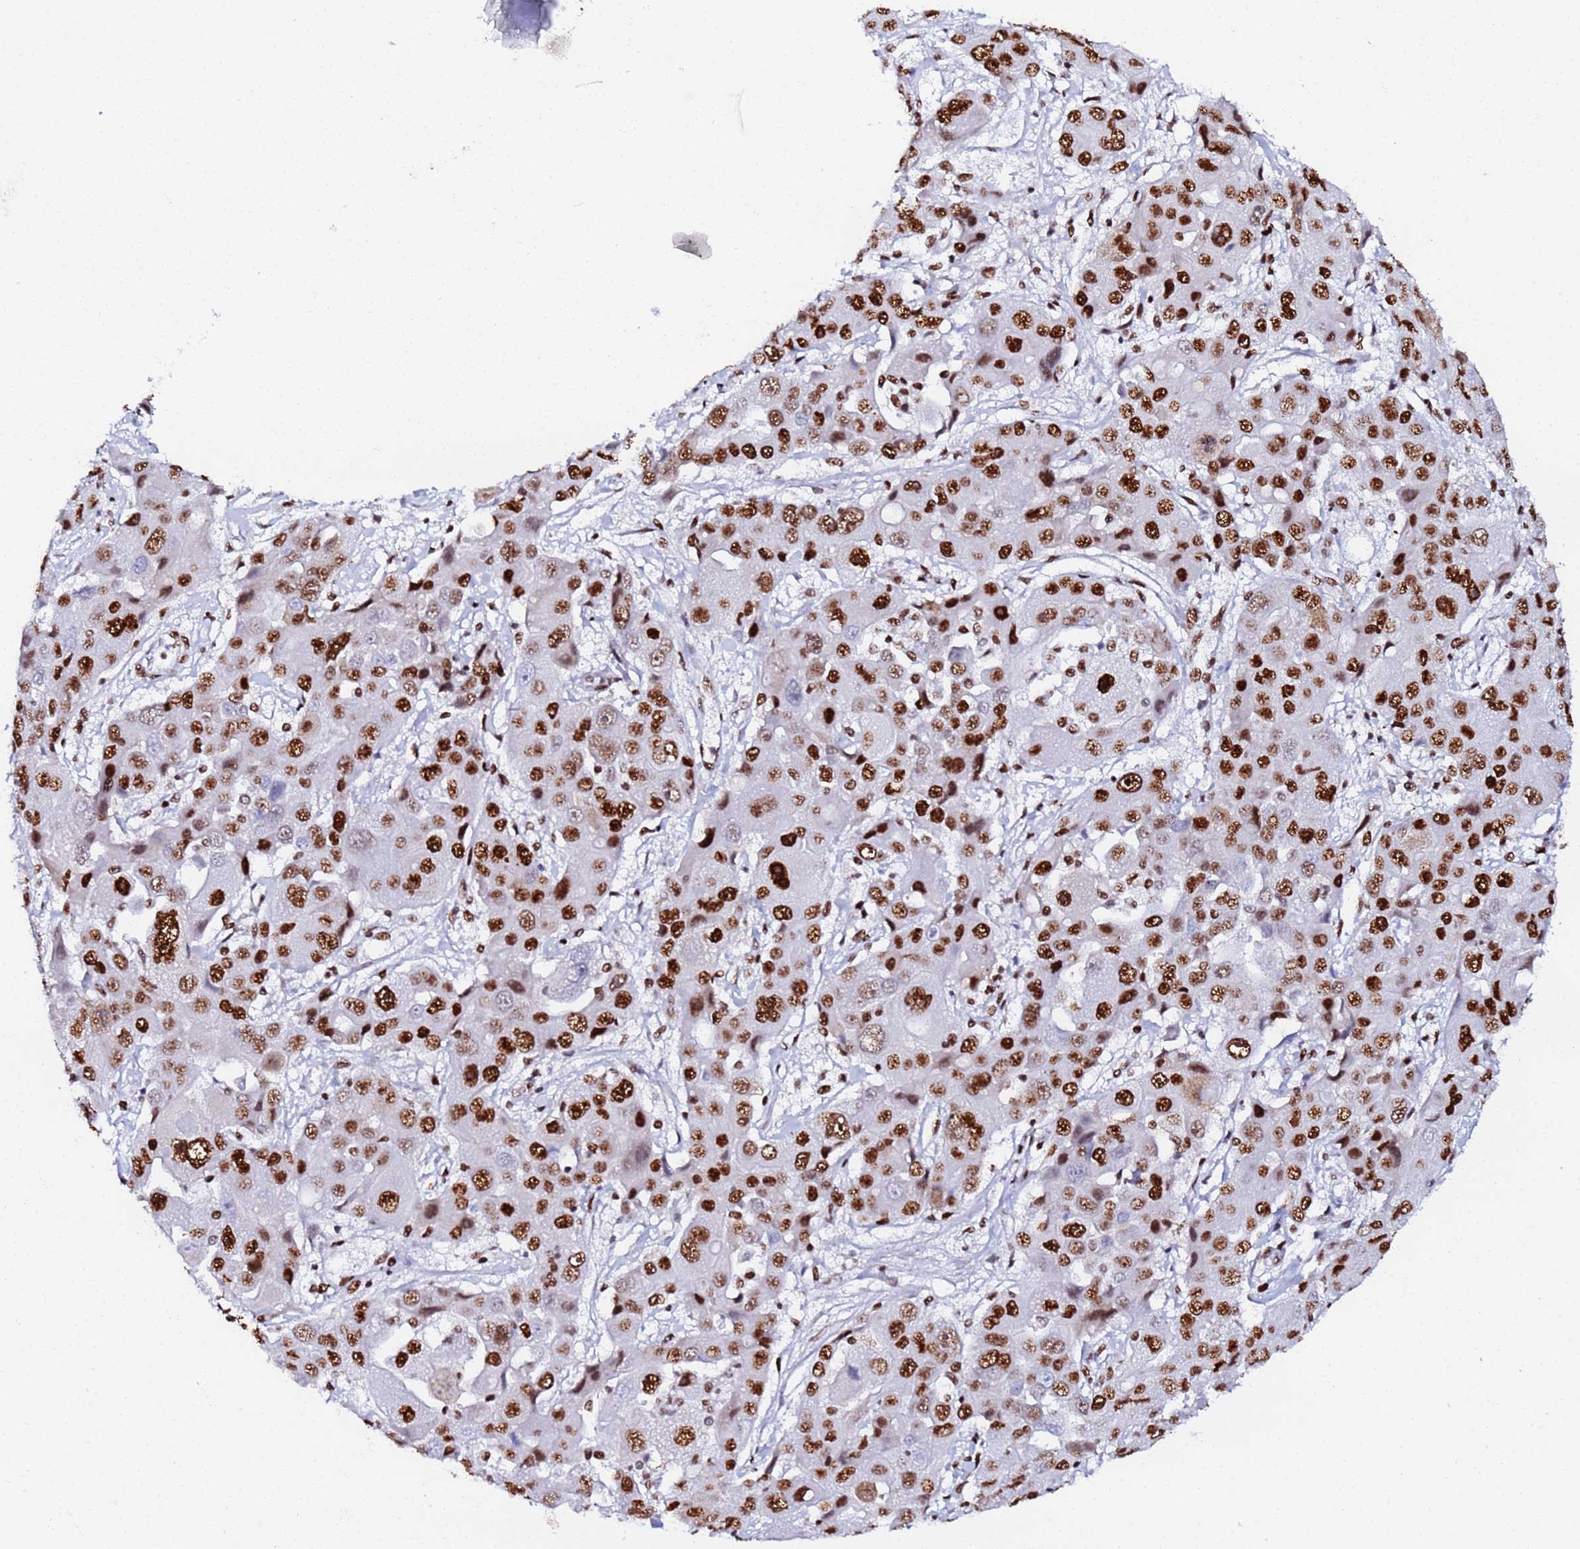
{"staining": {"intensity": "strong", "quantity": ">75%", "location": "nuclear"}, "tissue": "liver cancer", "cell_type": "Tumor cells", "image_type": "cancer", "snomed": [{"axis": "morphology", "description": "Cholangiocarcinoma"}, {"axis": "topography", "description": "Liver"}], "caption": "Liver cancer (cholangiocarcinoma) tissue demonstrates strong nuclear positivity in approximately >75% of tumor cells, visualized by immunohistochemistry.", "gene": "SNRPA1", "patient": {"sex": "male", "age": 67}}